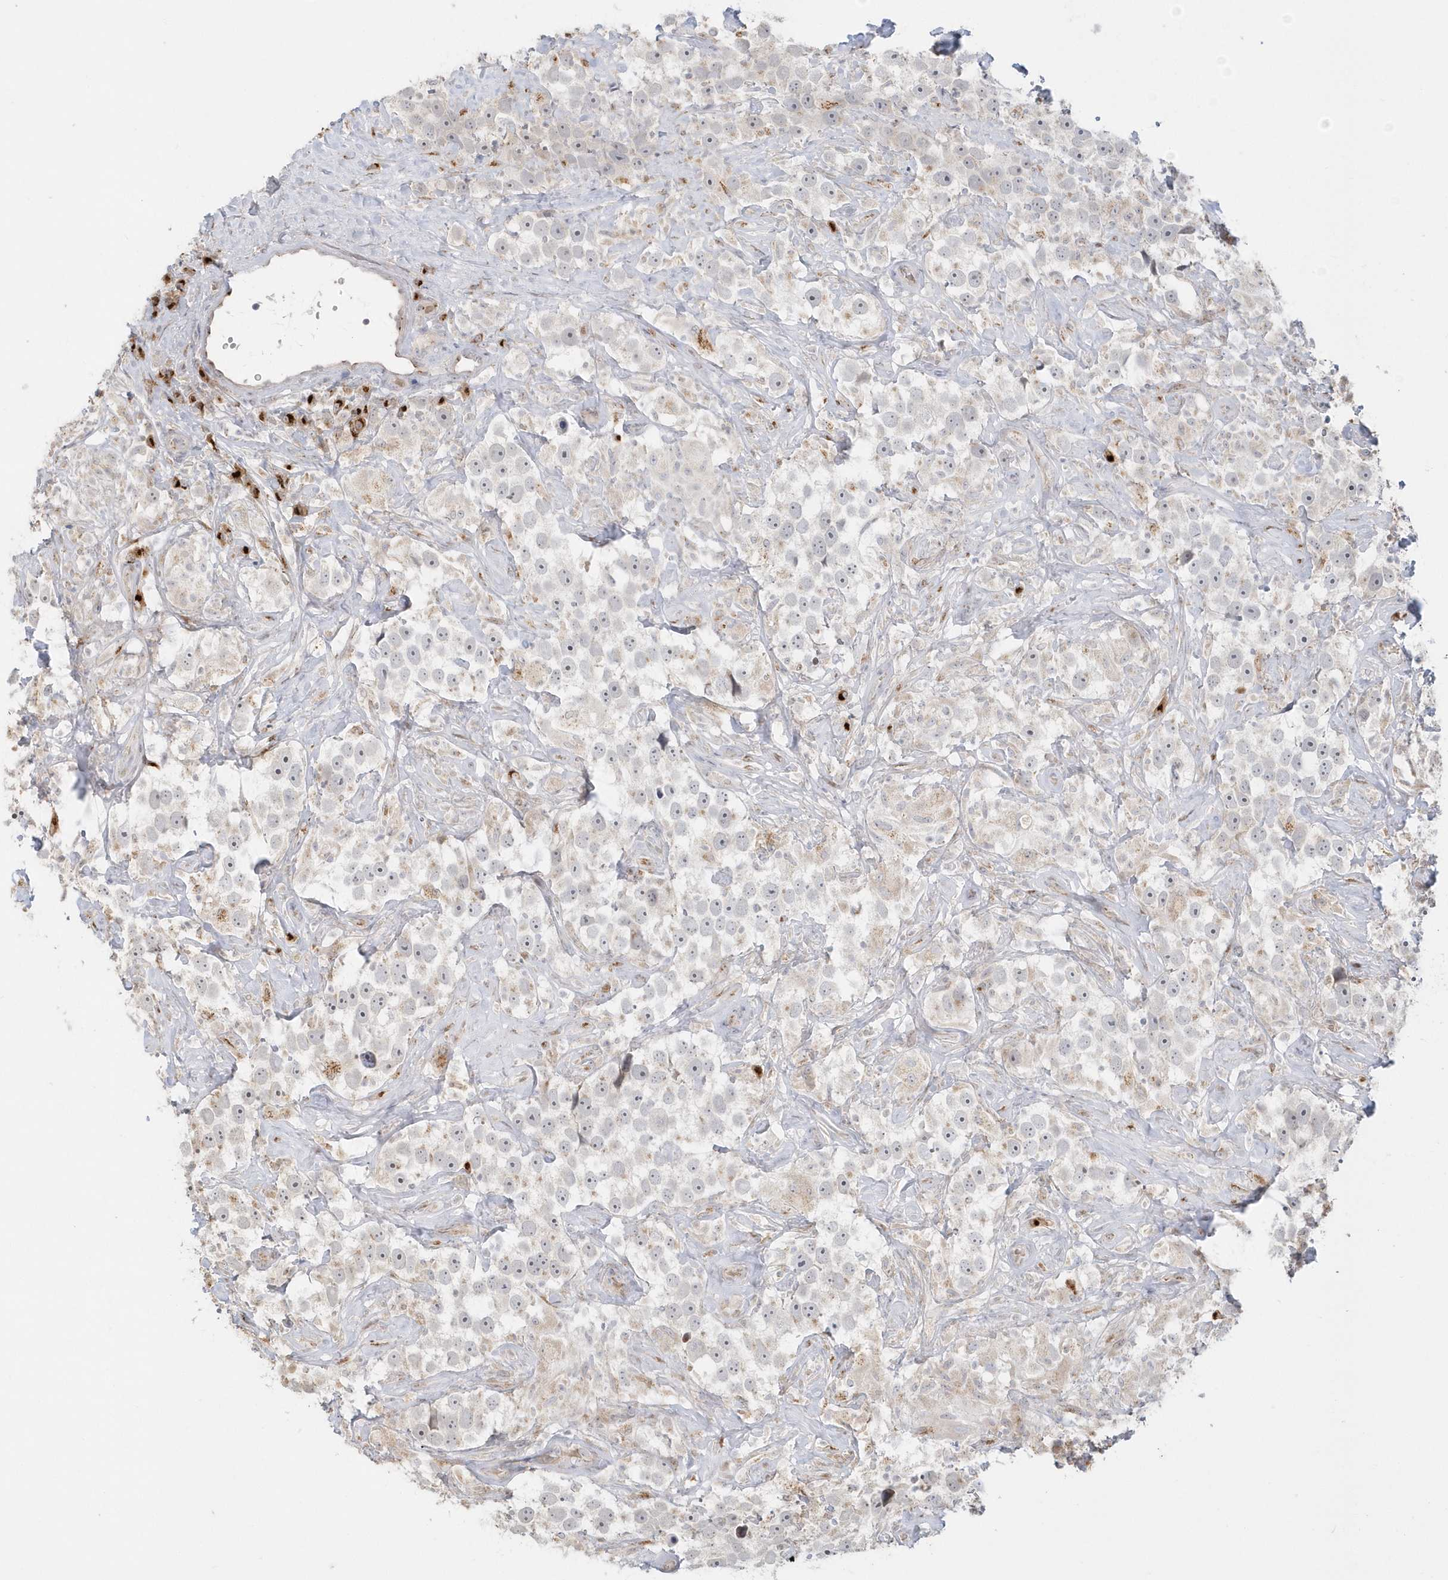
{"staining": {"intensity": "negative", "quantity": "none", "location": "none"}, "tissue": "testis cancer", "cell_type": "Tumor cells", "image_type": "cancer", "snomed": [{"axis": "morphology", "description": "Seminoma, NOS"}, {"axis": "topography", "description": "Testis"}], "caption": "A micrograph of testis cancer (seminoma) stained for a protein demonstrates no brown staining in tumor cells.", "gene": "DHFR", "patient": {"sex": "male", "age": 49}}